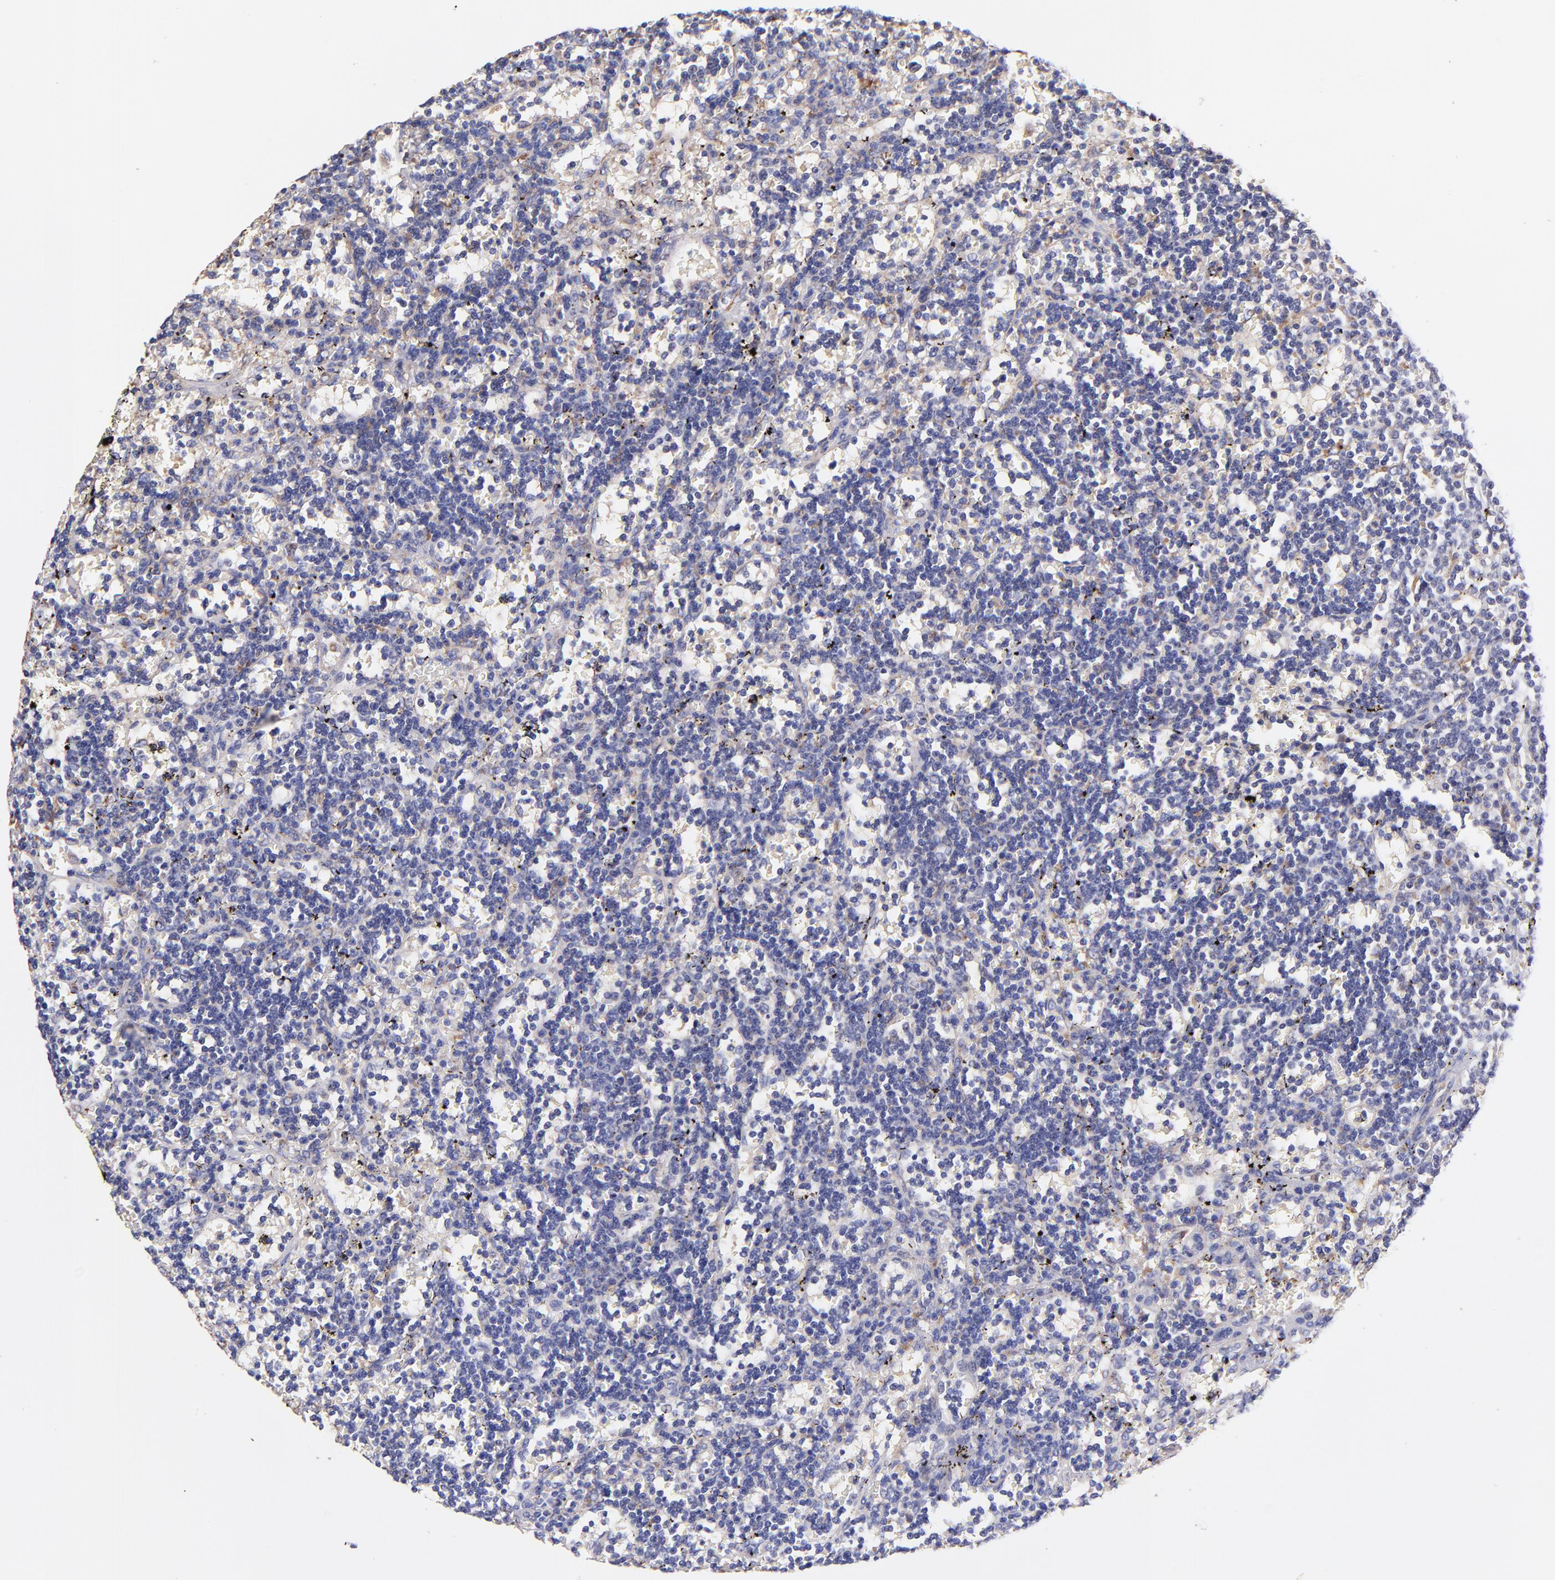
{"staining": {"intensity": "negative", "quantity": "none", "location": "none"}, "tissue": "lymphoma", "cell_type": "Tumor cells", "image_type": "cancer", "snomed": [{"axis": "morphology", "description": "Malignant lymphoma, non-Hodgkin's type, Low grade"}, {"axis": "topography", "description": "Spleen"}], "caption": "Immunohistochemistry (IHC) histopathology image of low-grade malignant lymphoma, non-Hodgkin's type stained for a protein (brown), which displays no expression in tumor cells. Nuclei are stained in blue.", "gene": "PREX1", "patient": {"sex": "male", "age": 60}}